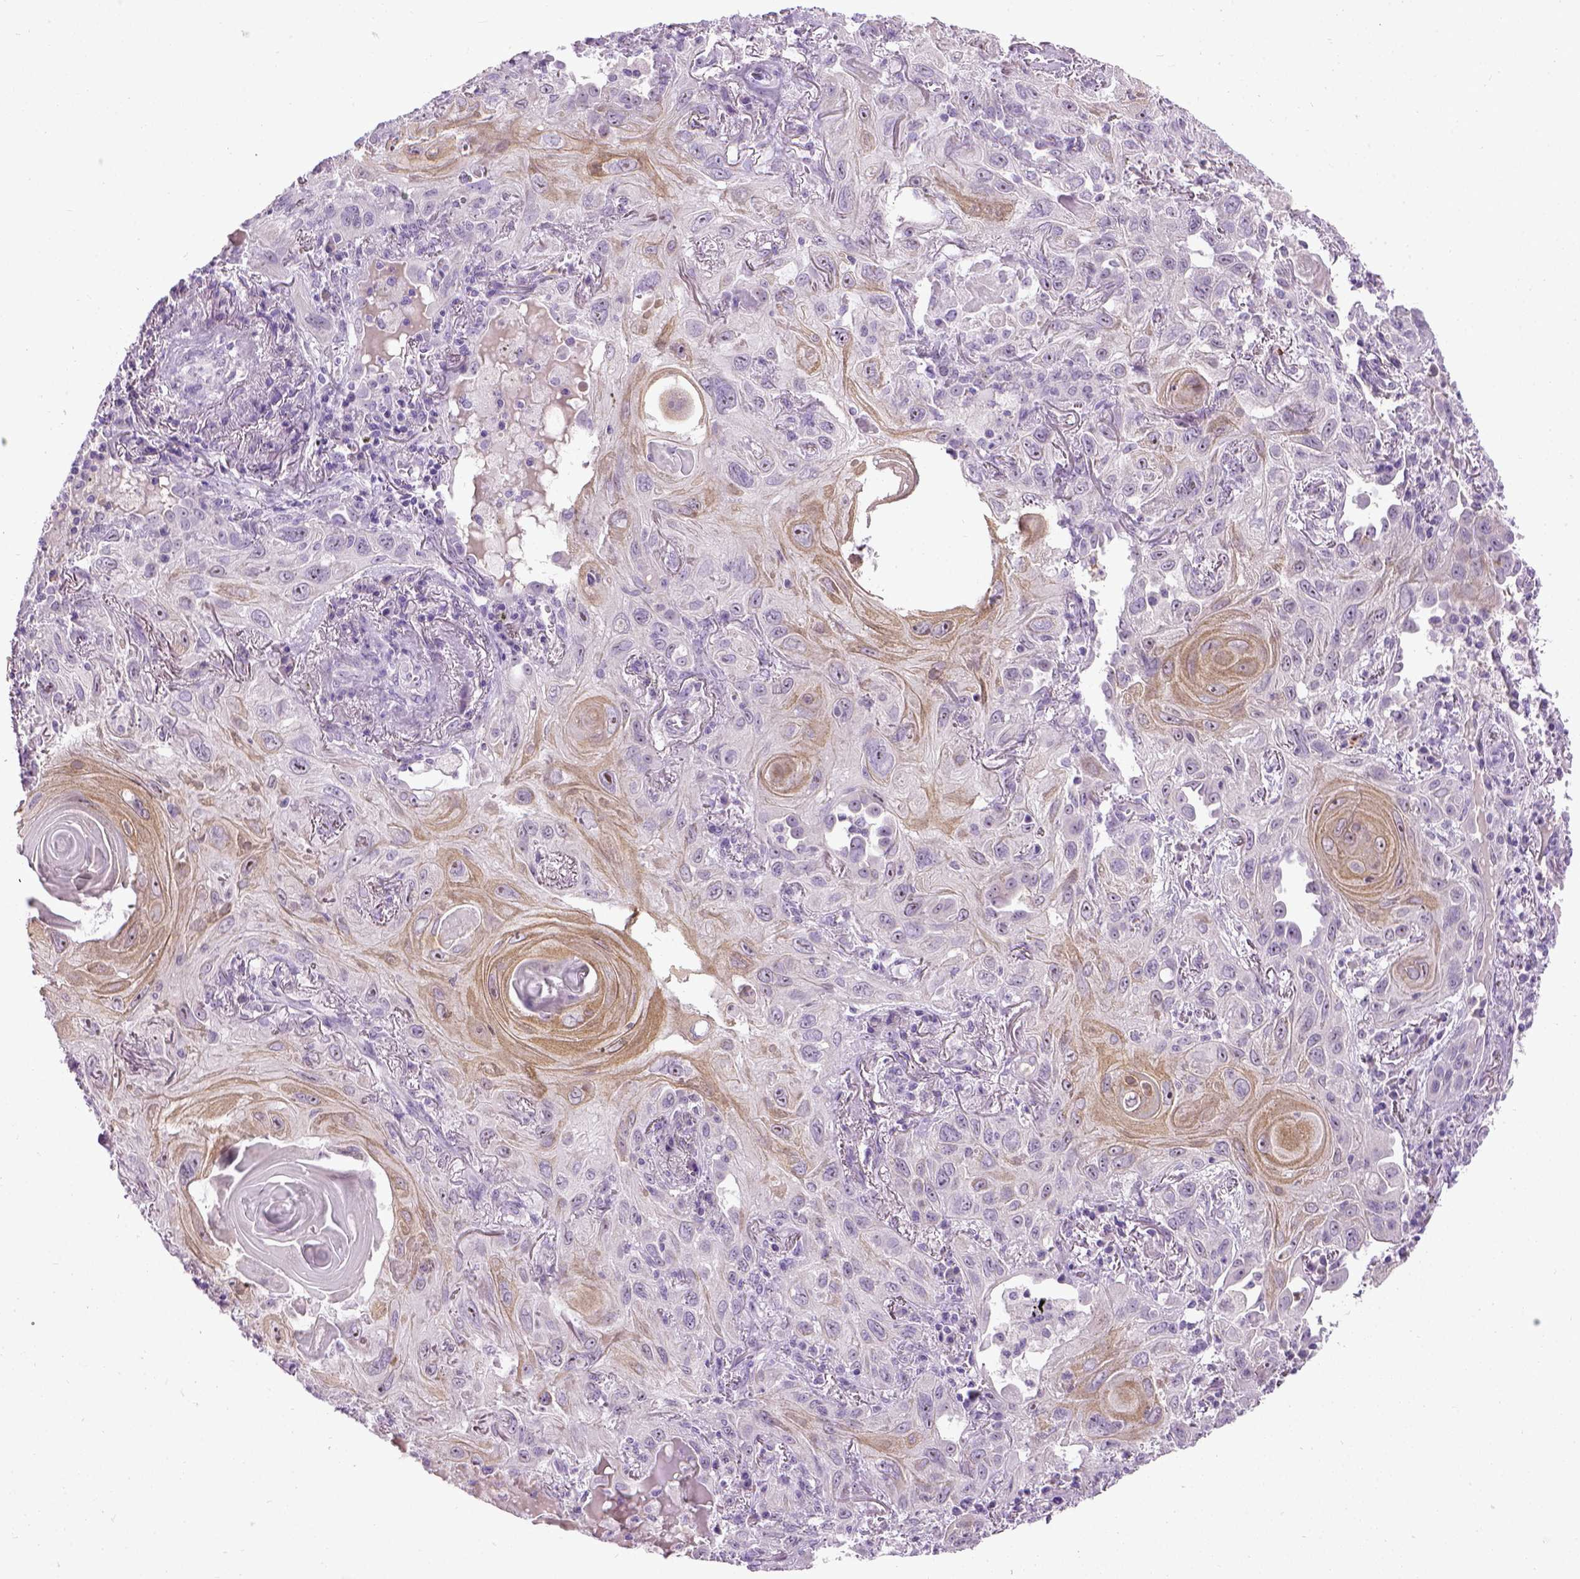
{"staining": {"intensity": "moderate", "quantity": "25%-75%", "location": "cytoplasmic/membranous"}, "tissue": "lung cancer", "cell_type": "Tumor cells", "image_type": "cancer", "snomed": [{"axis": "morphology", "description": "Squamous cell carcinoma, NOS"}, {"axis": "topography", "description": "Lung"}], "caption": "Lung squamous cell carcinoma stained for a protein (brown) reveals moderate cytoplasmic/membranous positive expression in about 25%-75% of tumor cells.", "gene": "MAPT", "patient": {"sex": "male", "age": 79}}